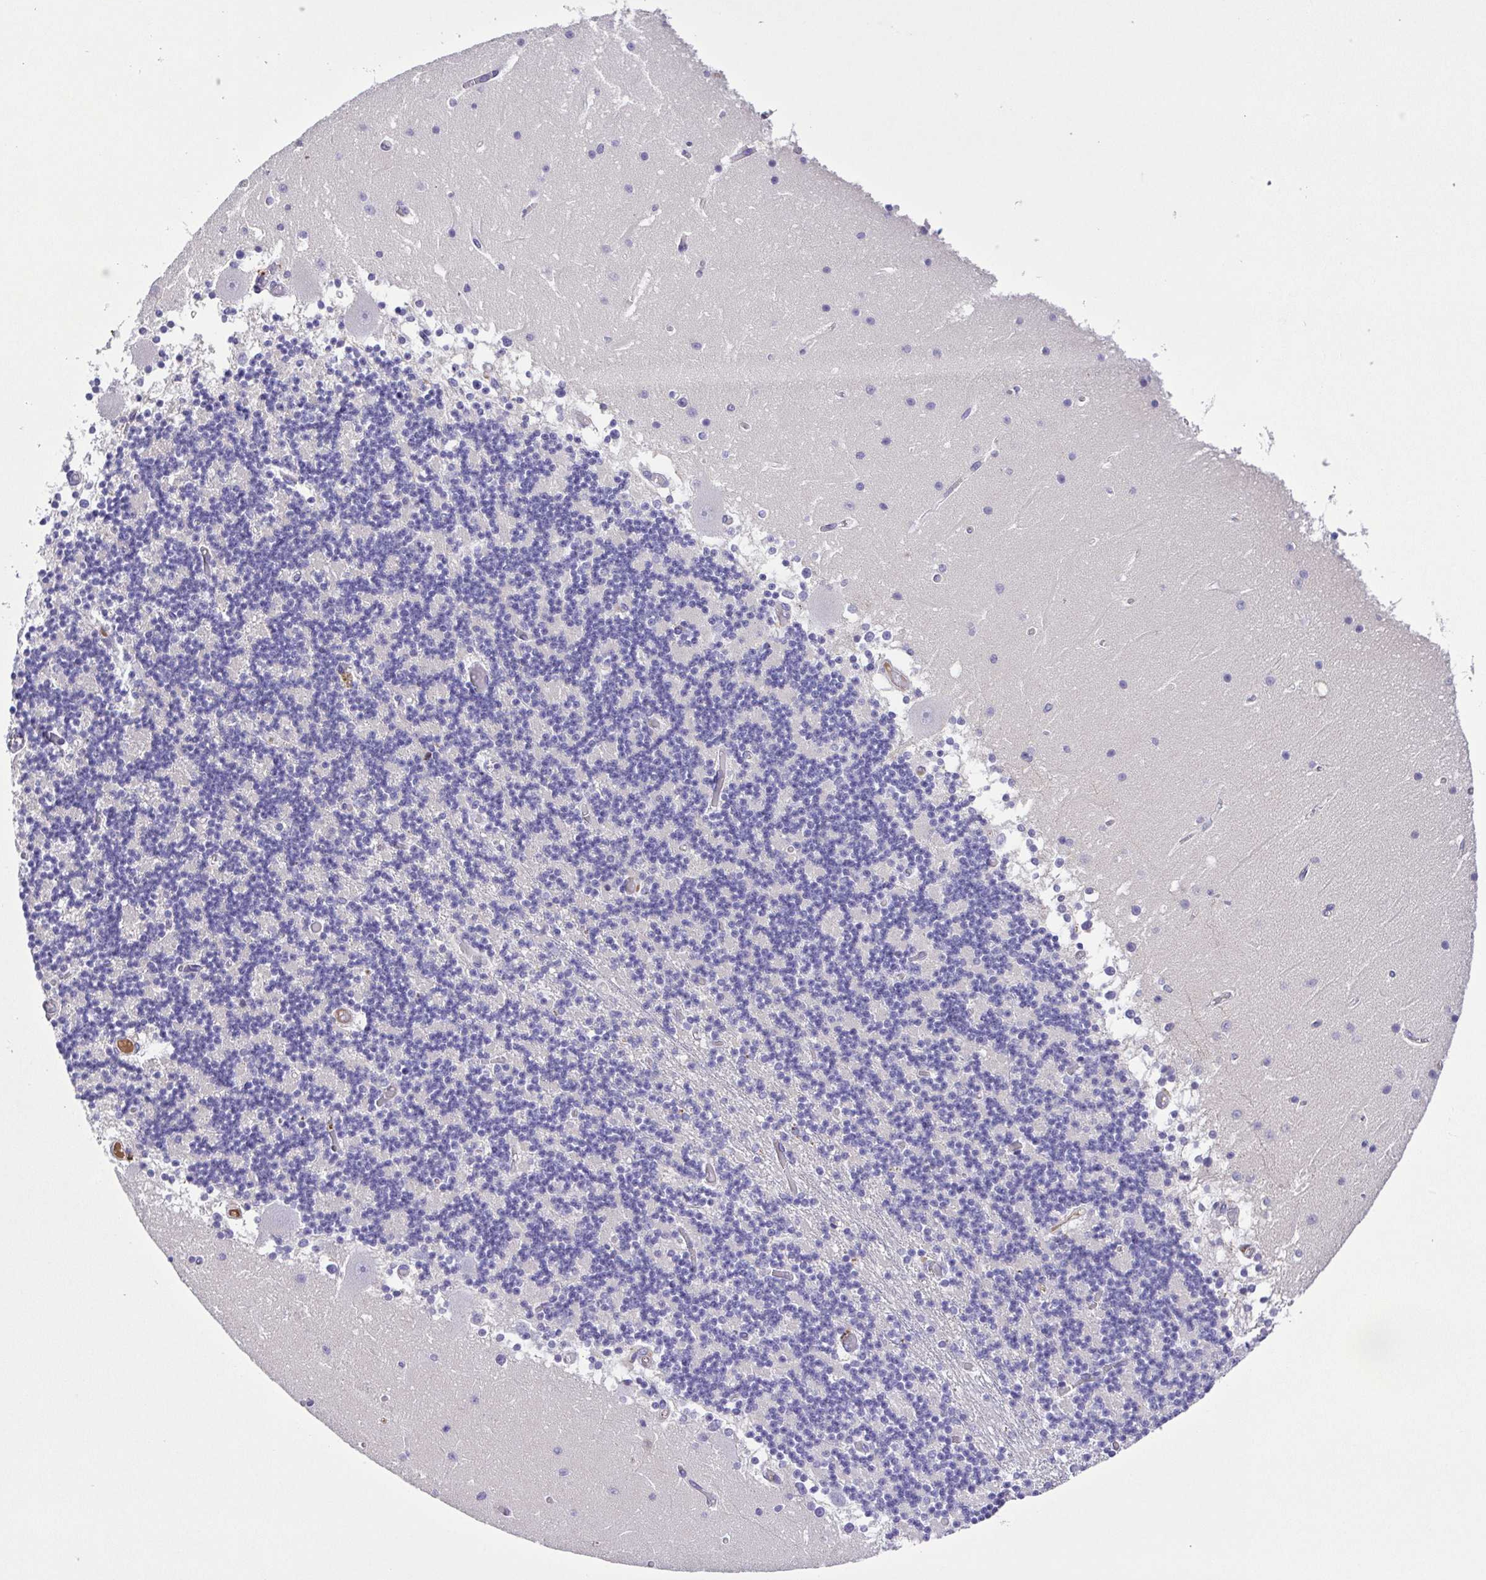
{"staining": {"intensity": "negative", "quantity": "none", "location": "none"}, "tissue": "cerebellum", "cell_type": "Cells in granular layer", "image_type": "normal", "snomed": [{"axis": "morphology", "description": "Normal tissue, NOS"}, {"axis": "topography", "description": "Cerebellum"}], "caption": "IHC histopathology image of benign human cerebellum stained for a protein (brown), which shows no positivity in cells in granular layer.", "gene": "IGFL1", "patient": {"sex": "female", "age": 28}}